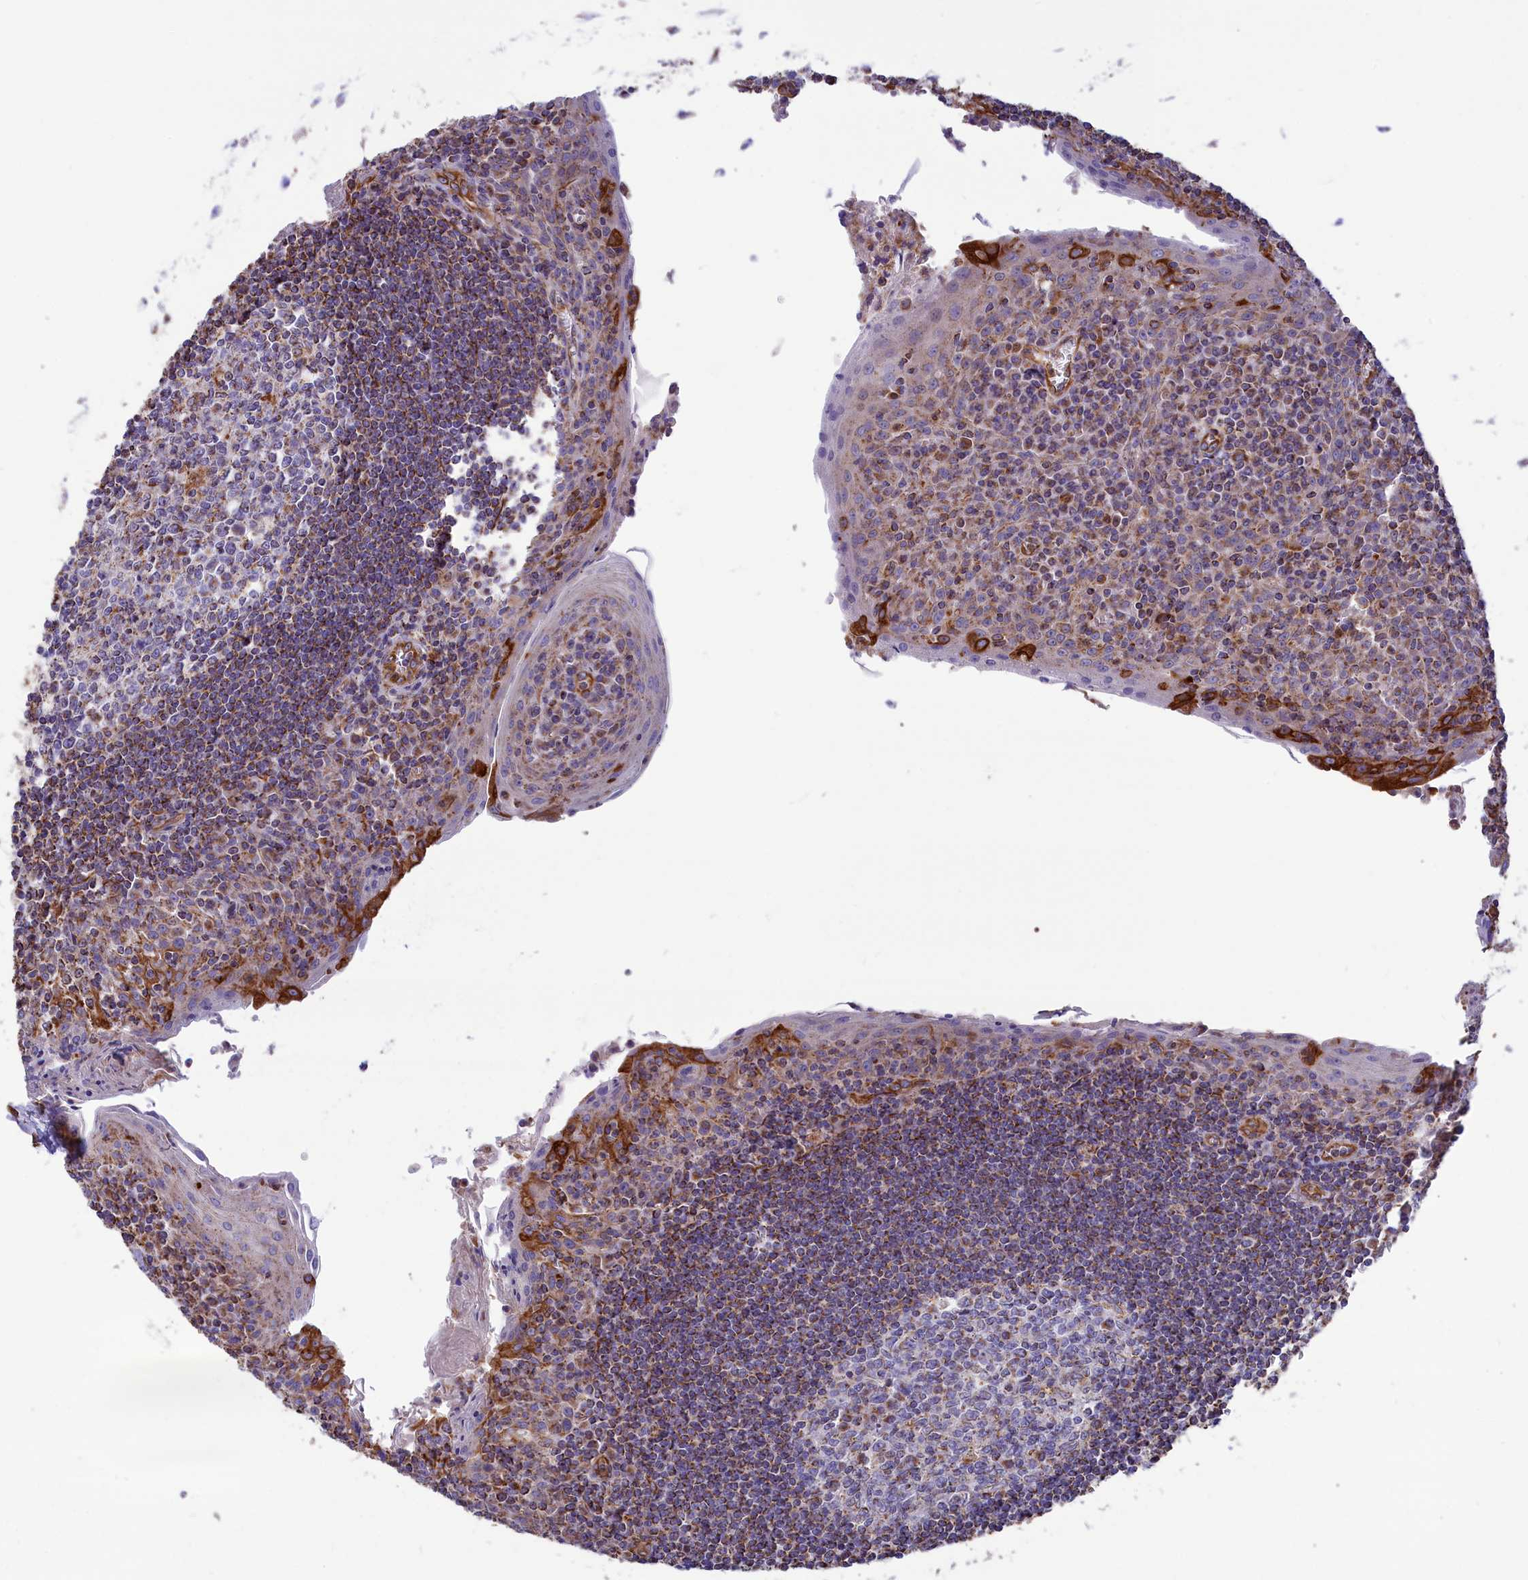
{"staining": {"intensity": "moderate", "quantity": "25%-75%", "location": "cytoplasmic/membranous"}, "tissue": "tonsil", "cell_type": "Germinal center cells", "image_type": "normal", "snomed": [{"axis": "morphology", "description": "Normal tissue, NOS"}, {"axis": "topography", "description": "Tonsil"}], "caption": "Immunohistochemistry (IHC) of benign human tonsil exhibits medium levels of moderate cytoplasmic/membranous staining in approximately 25%-75% of germinal center cells. (DAB (3,3'-diaminobenzidine) = brown stain, brightfield microscopy at high magnification).", "gene": "GATB", "patient": {"sex": "male", "age": 27}}